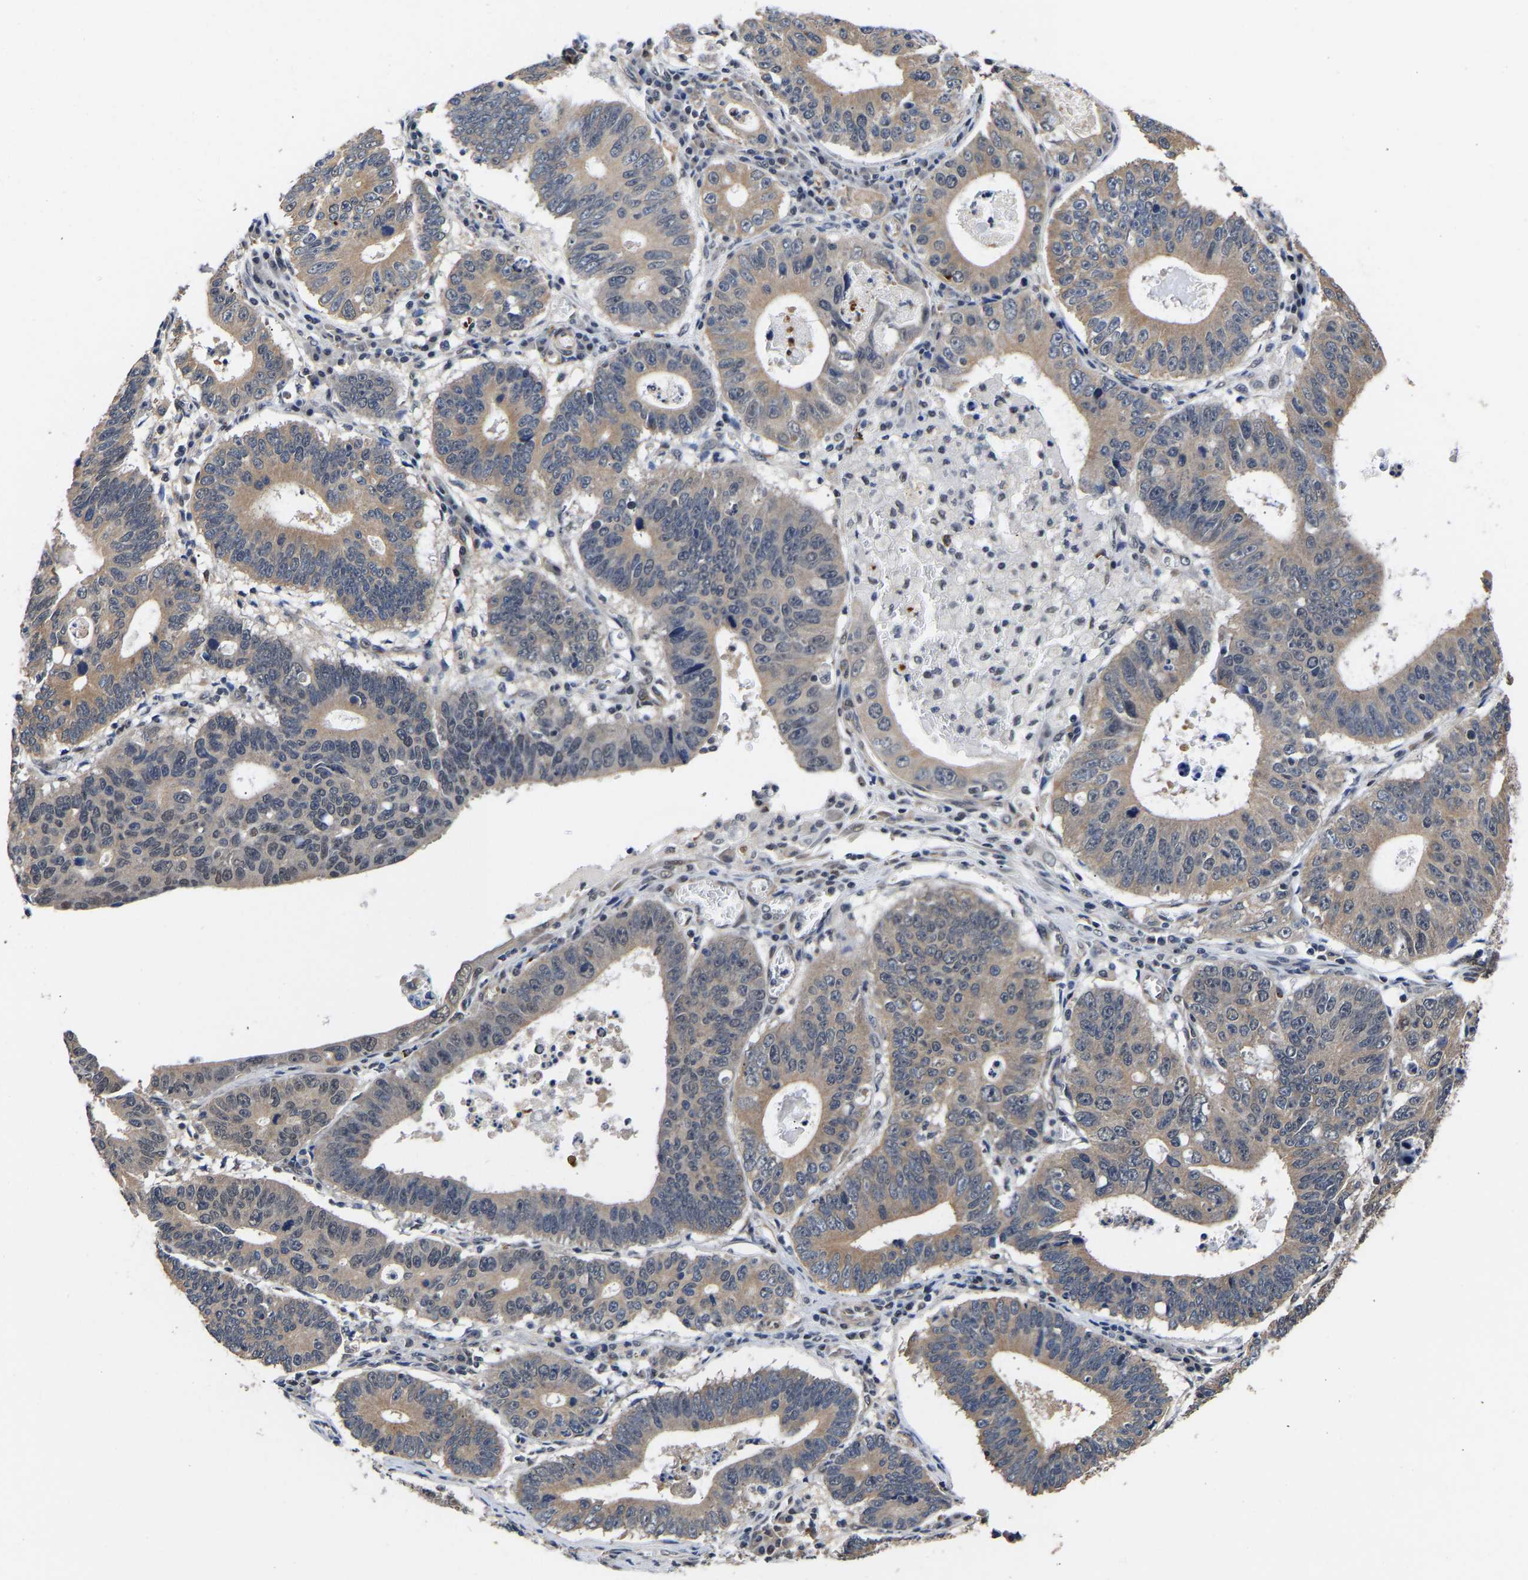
{"staining": {"intensity": "weak", "quantity": "<25%", "location": "cytoplasmic/membranous"}, "tissue": "stomach cancer", "cell_type": "Tumor cells", "image_type": "cancer", "snomed": [{"axis": "morphology", "description": "Adenocarcinoma, NOS"}, {"axis": "topography", "description": "Stomach"}], "caption": "Histopathology image shows no significant protein expression in tumor cells of stomach cancer. (DAB IHC visualized using brightfield microscopy, high magnification).", "gene": "METTL16", "patient": {"sex": "male", "age": 59}}